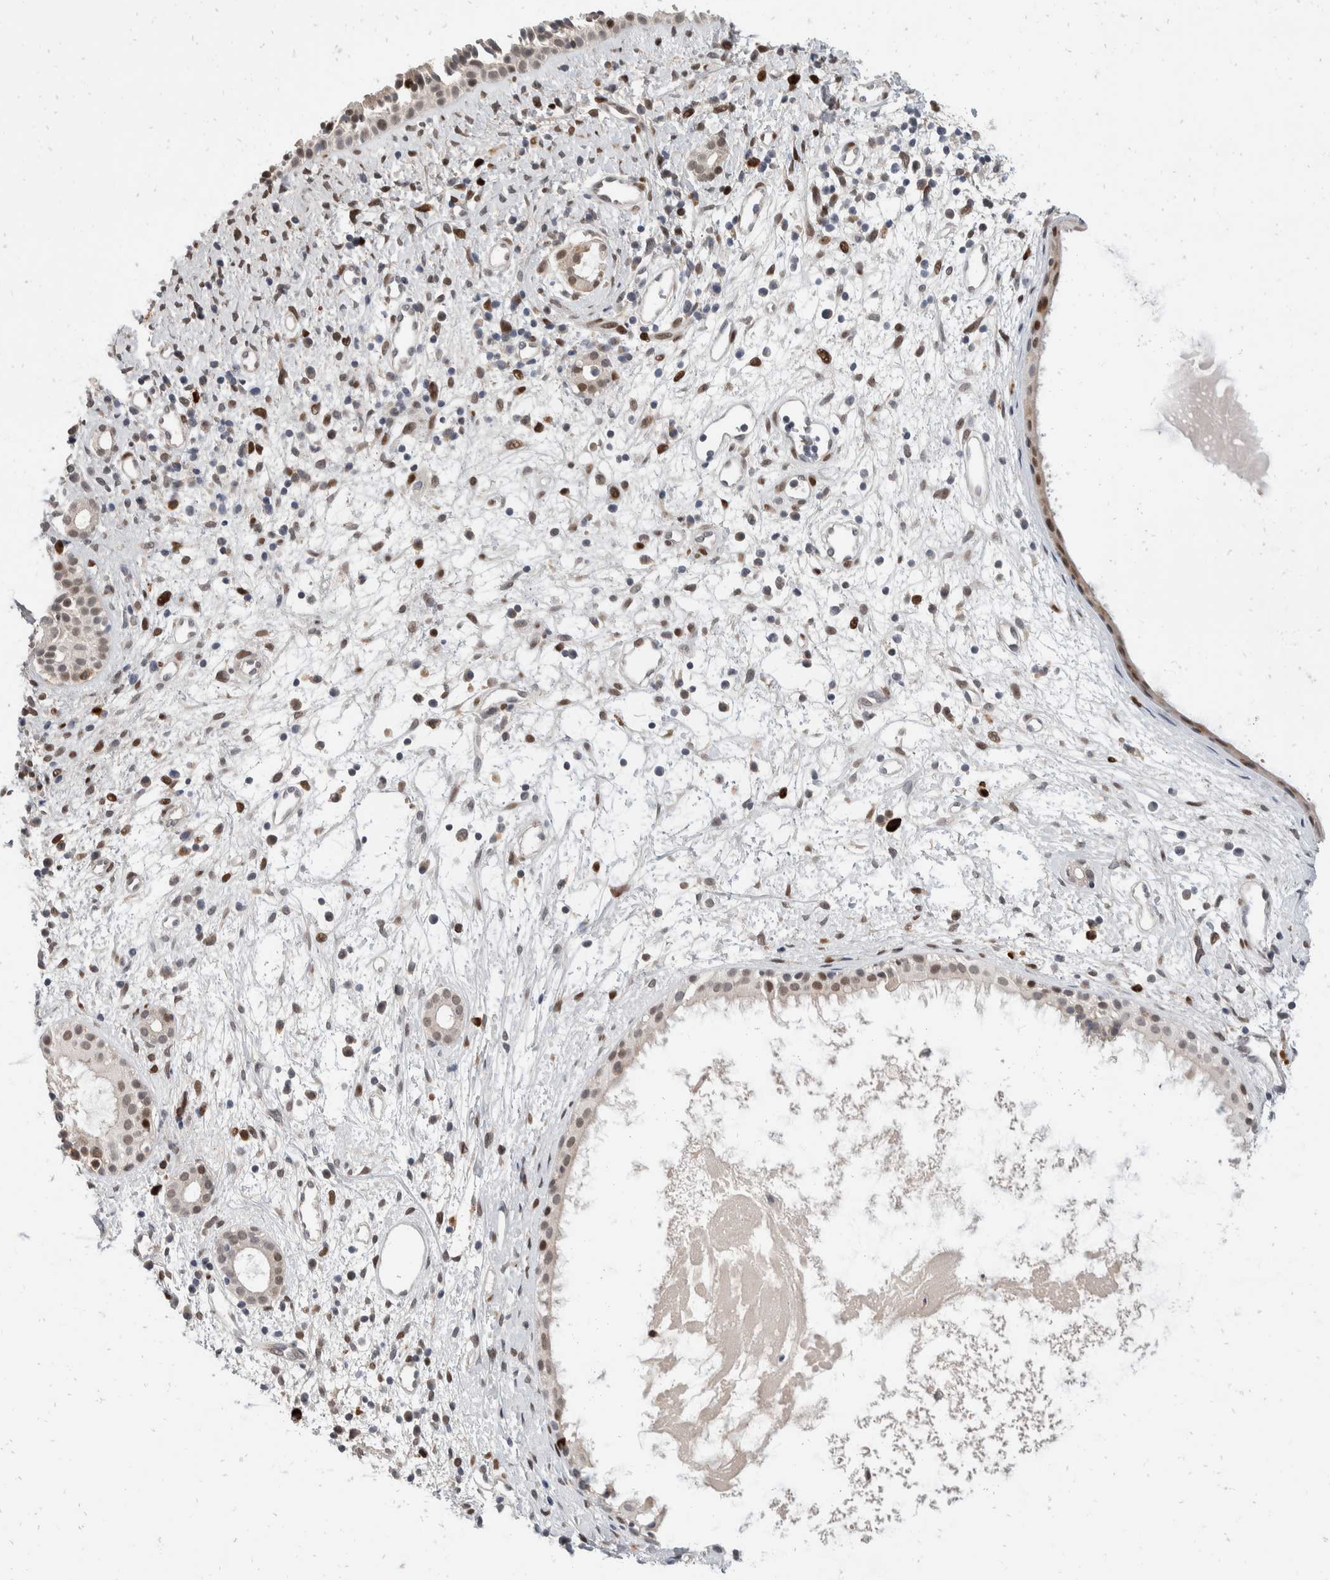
{"staining": {"intensity": "moderate", "quantity": "25%-75%", "location": "nuclear"}, "tissue": "nasopharynx", "cell_type": "Respiratory epithelial cells", "image_type": "normal", "snomed": [{"axis": "morphology", "description": "Normal tissue, NOS"}, {"axis": "topography", "description": "Nasopharynx"}], "caption": "Immunohistochemical staining of normal nasopharynx exhibits 25%-75% levels of moderate nuclear protein staining in about 25%-75% of respiratory epithelial cells.", "gene": "ZNF703", "patient": {"sex": "male", "age": 22}}